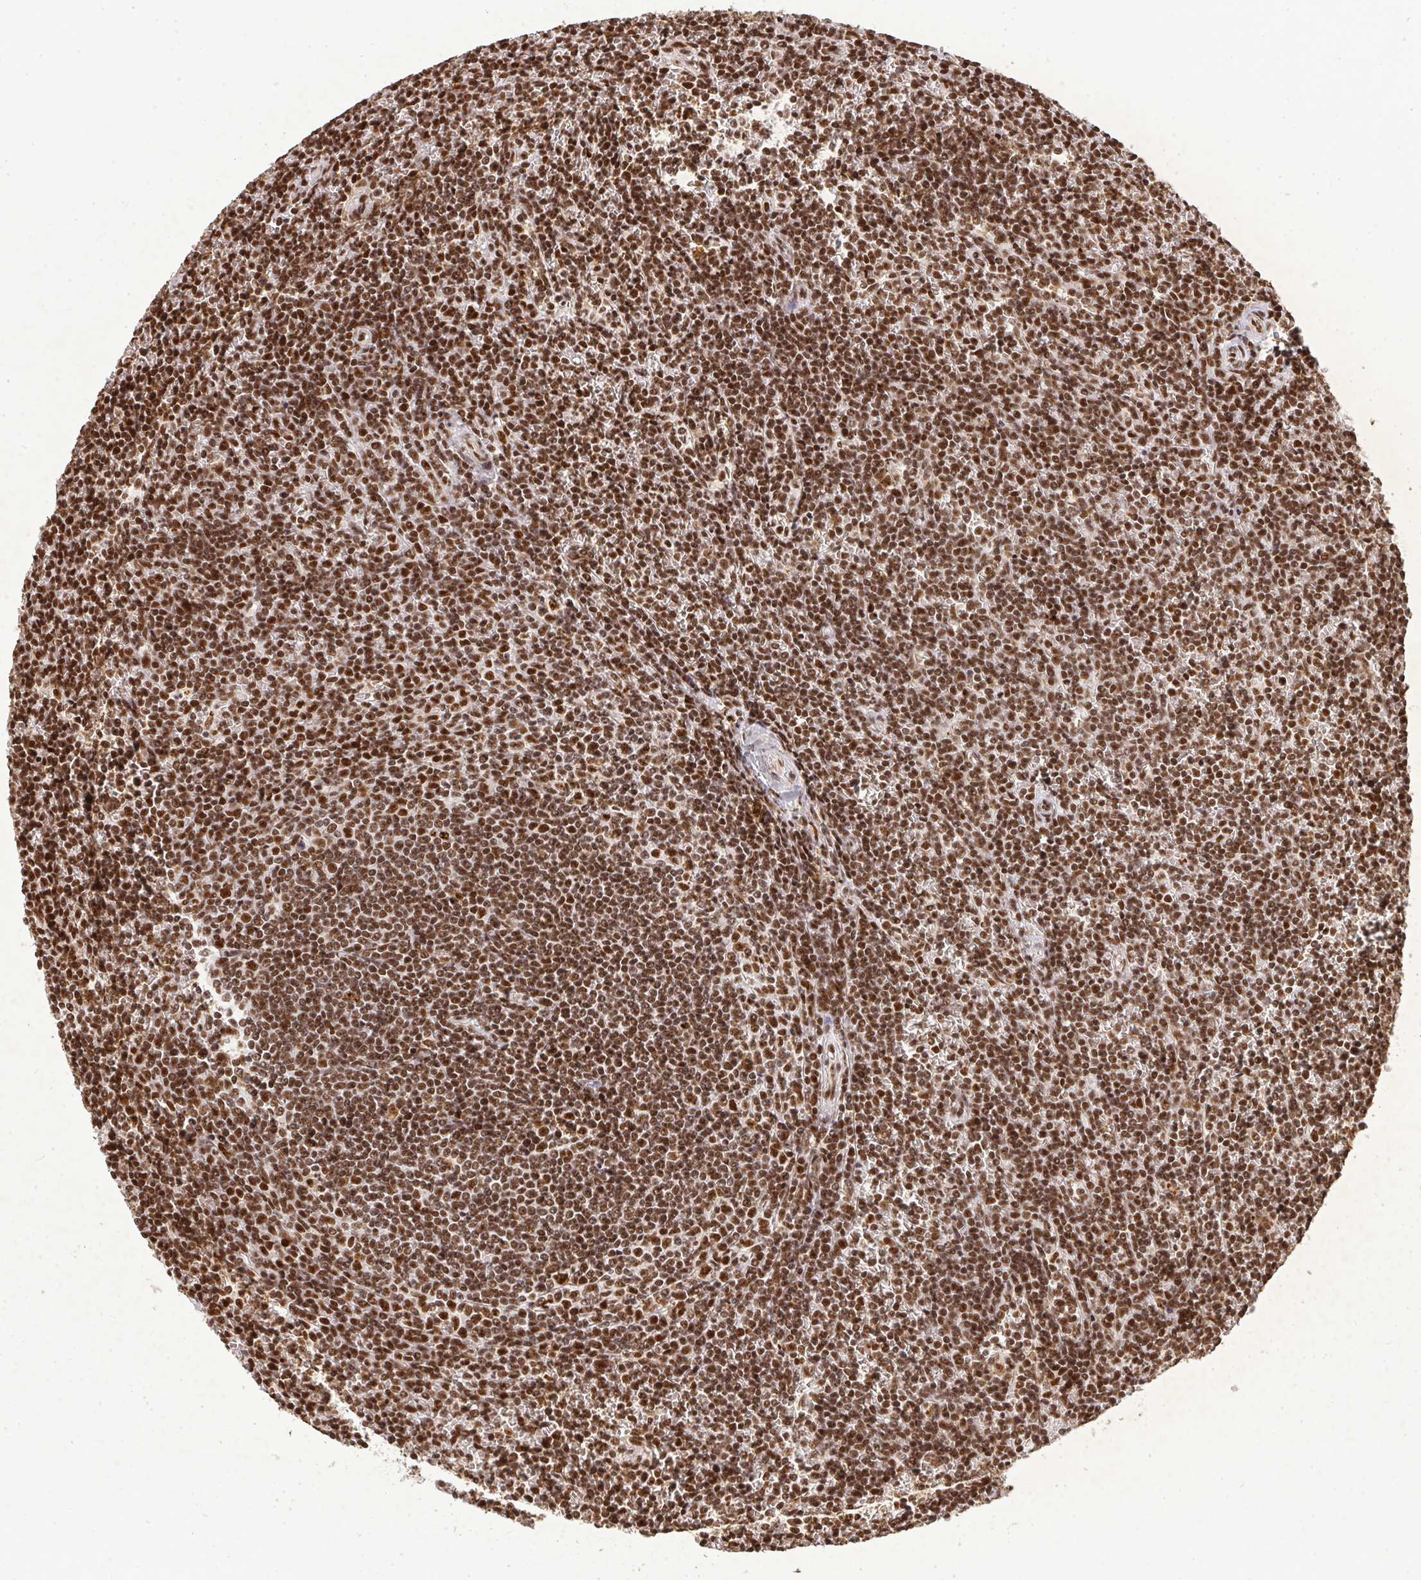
{"staining": {"intensity": "strong", "quantity": ">75%", "location": "nuclear"}, "tissue": "lymphoma", "cell_type": "Tumor cells", "image_type": "cancer", "snomed": [{"axis": "morphology", "description": "Malignant lymphoma, non-Hodgkin's type, Low grade"}, {"axis": "topography", "description": "Spleen"}], "caption": "Protein expression analysis of human low-grade malignant lymphoma, non-Hodgkin's type reveals strong nuclear expression in approximately >75% of tumor cells.", "gene": "U2AF1", "patient": {"sex": "male", "age": 78}}